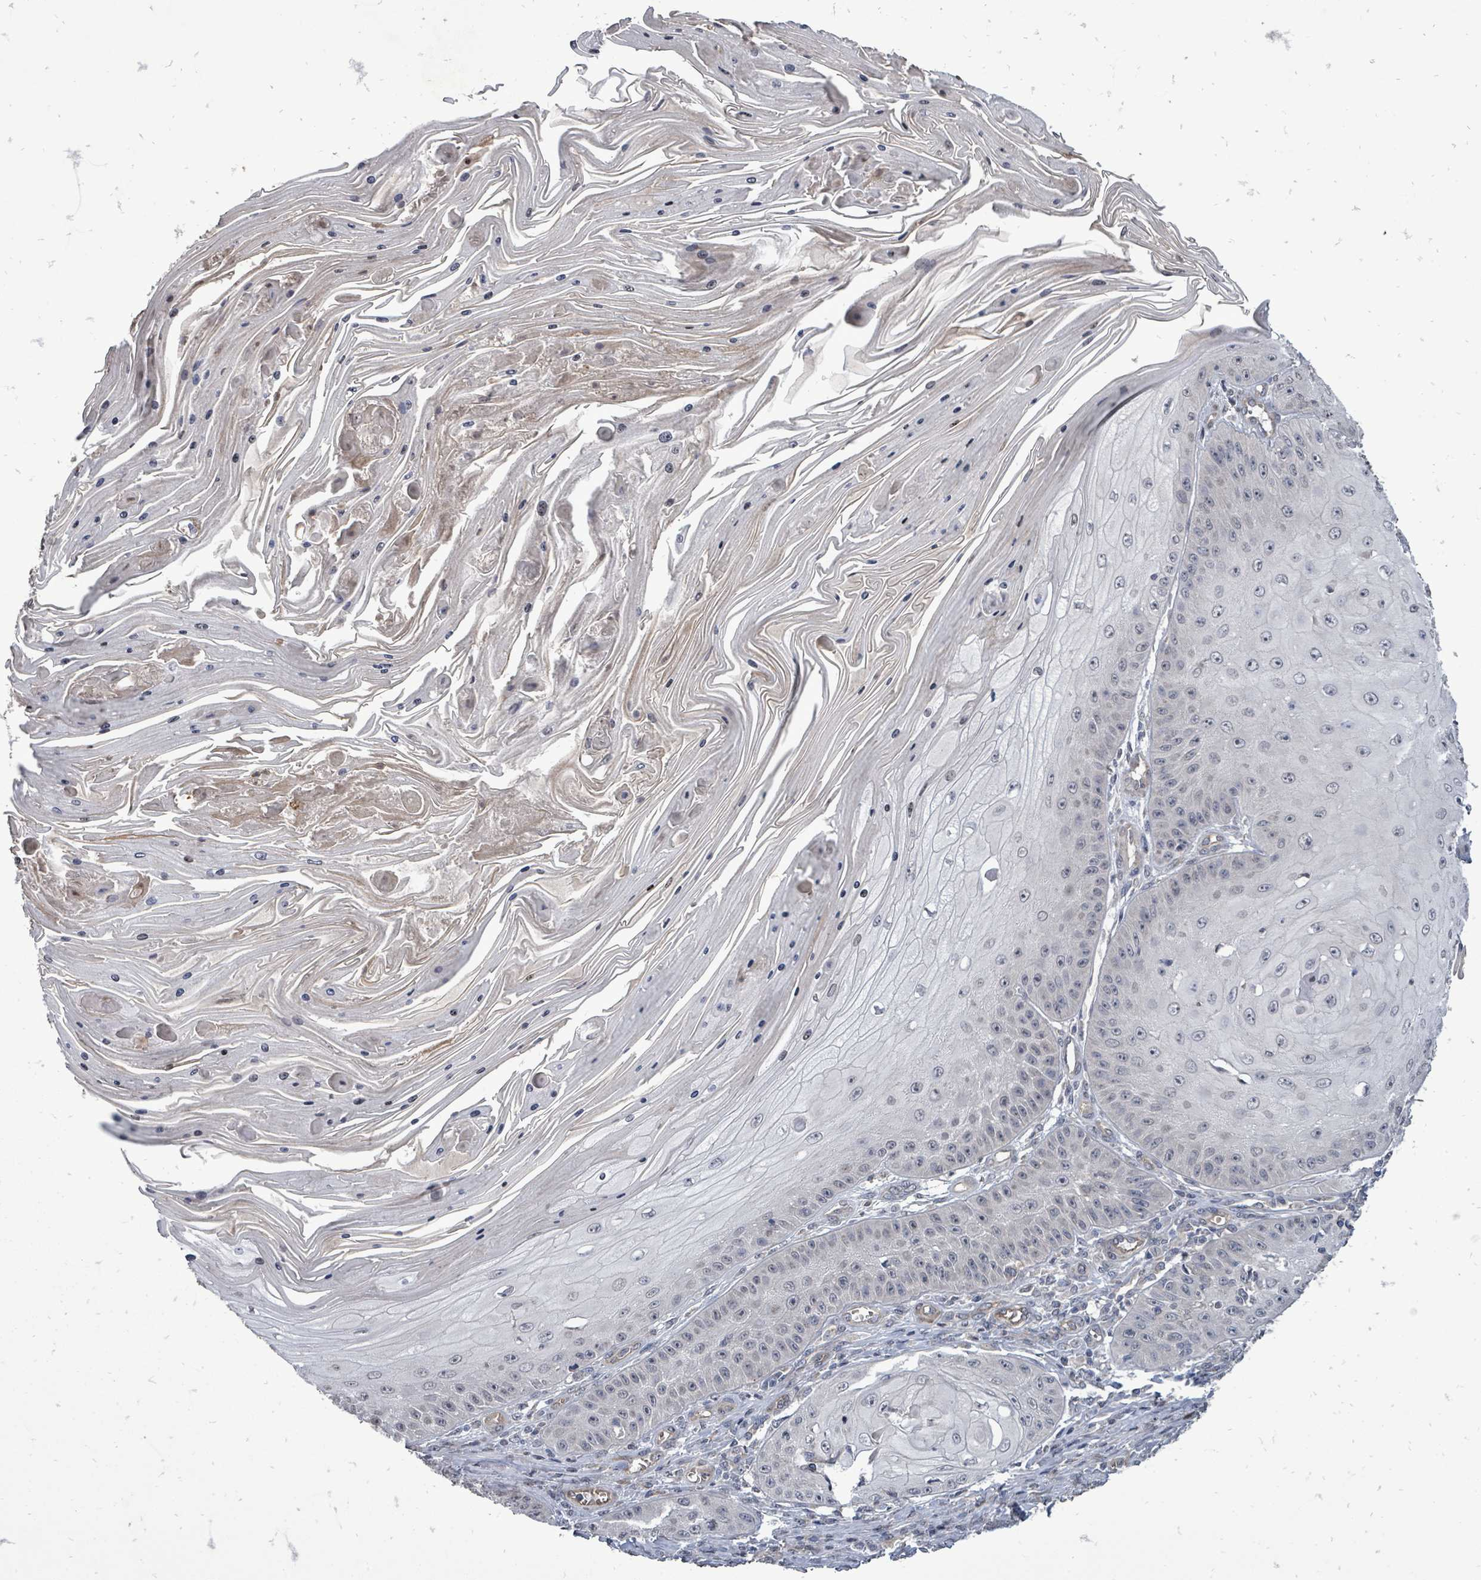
{"staining": {"intensity": "negative", "quantity": "none", "location": "none"}, "tissue": "skin cancer", "cell_type": "Tumor cells", "image_type": "cancer", "snomed": [{"axis": "morphology", "description": "Squamous cell carcinoma, NOS"}, {"axis": "topography", "description": "Skin"}], "caption": "The micrograph displays no staining of tumor cells in skin cancer (squamous cell carcinoma).", "gene": "RALGAPB", "patient": {"sex": "male", "age": 70}}